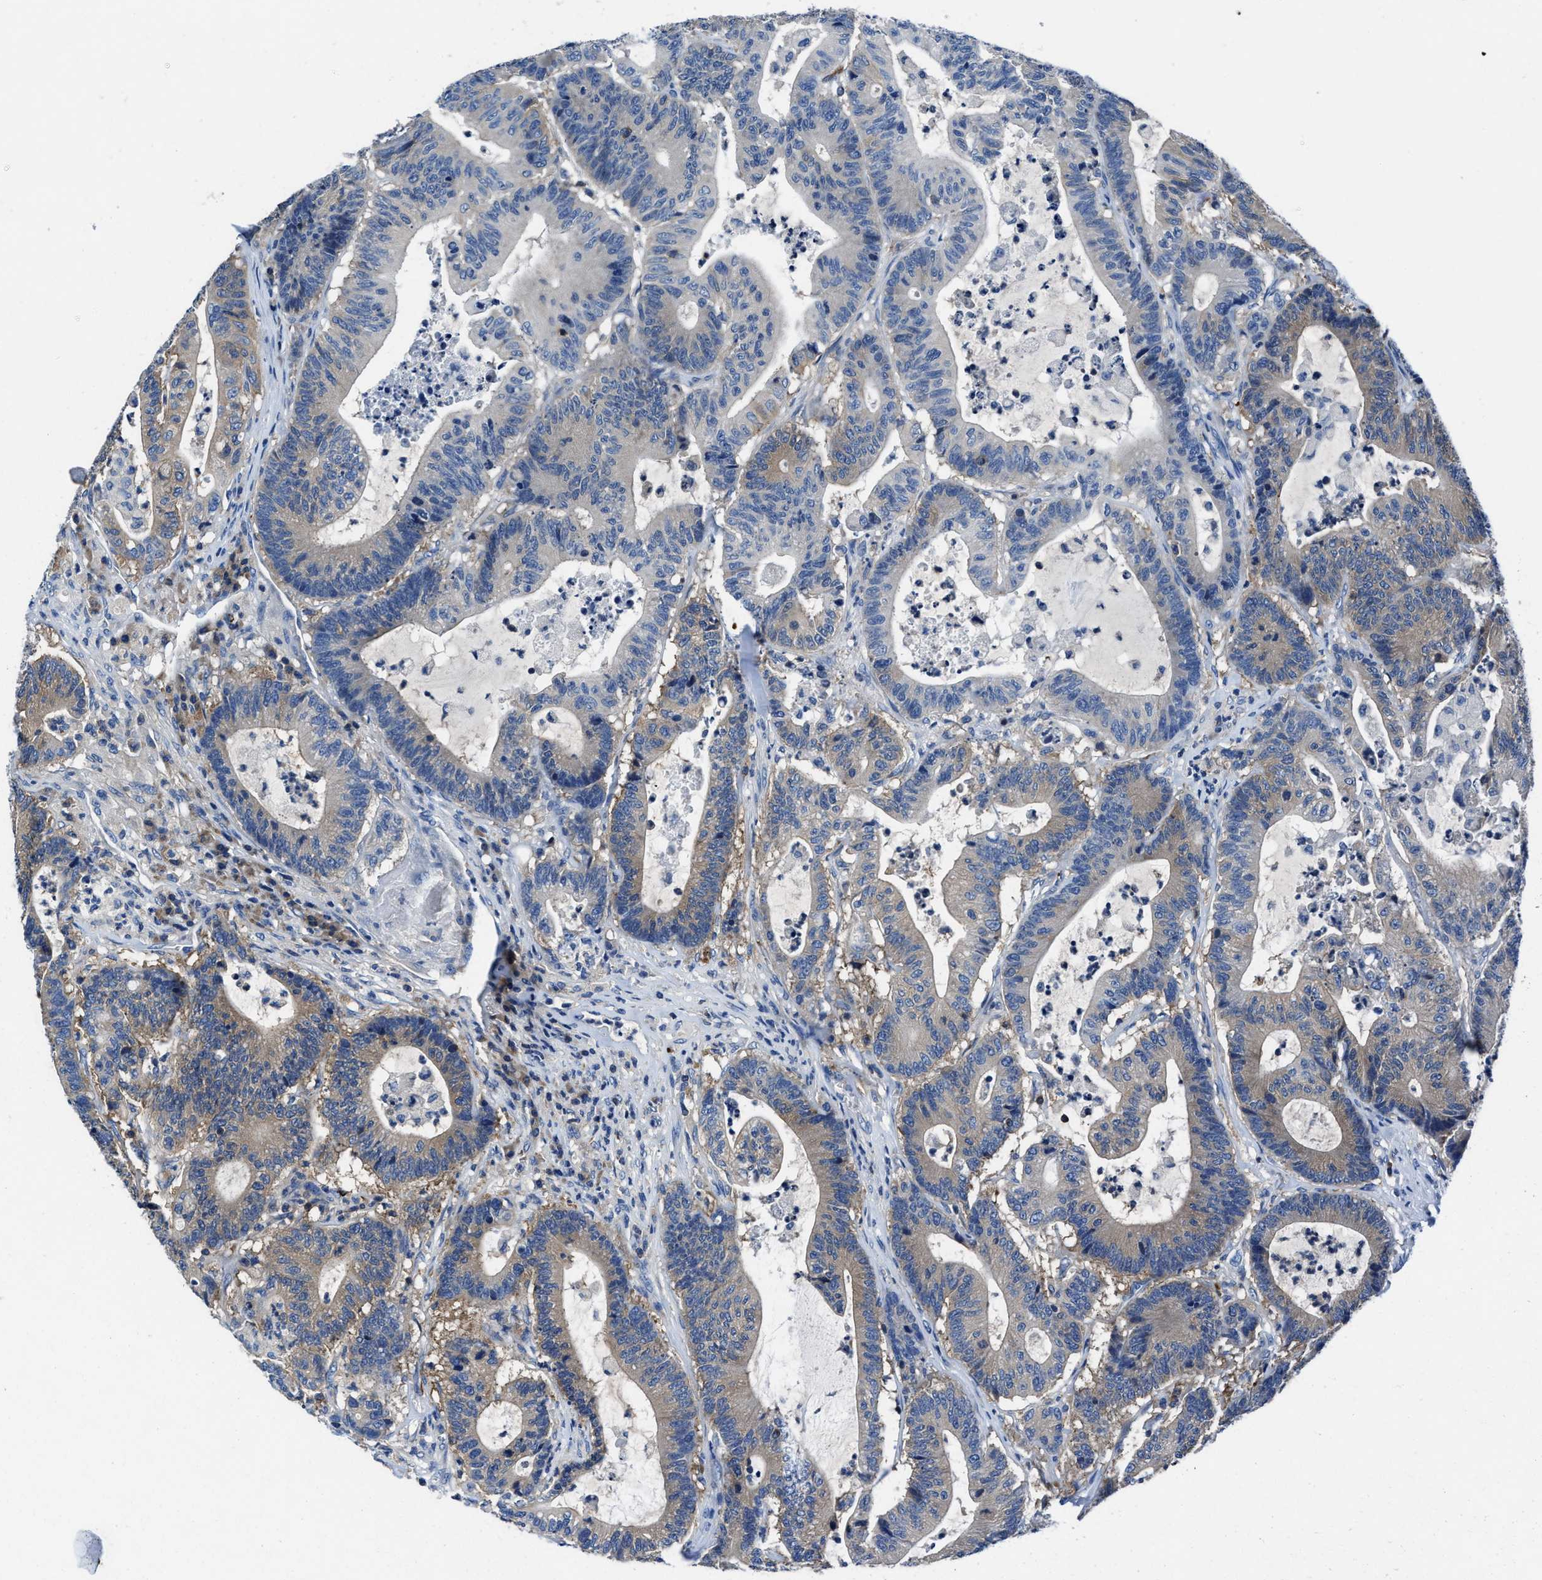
{"staining": {"intensity": "weak", "quantity": "25%-75%", "location": "cytoplasmic/membranous"}, "tissue": "colorectal cancer", "cell_type": "Tumor cells", "image_type": "cancer", "snomed": [{"axis": "morphology", "description": "Adenocarcinoma, NOS"}, {"axis": "topography", "description": "Colon"}], "caption": "Immunohistochemical staining of colorectal cancer reveals low levels of weak cytoplasmic/membranous protein positivity in about 25%-75% of tumor cells.", "gene": "PHLPP1", "patient": {"sex": "female", "age": 84}}